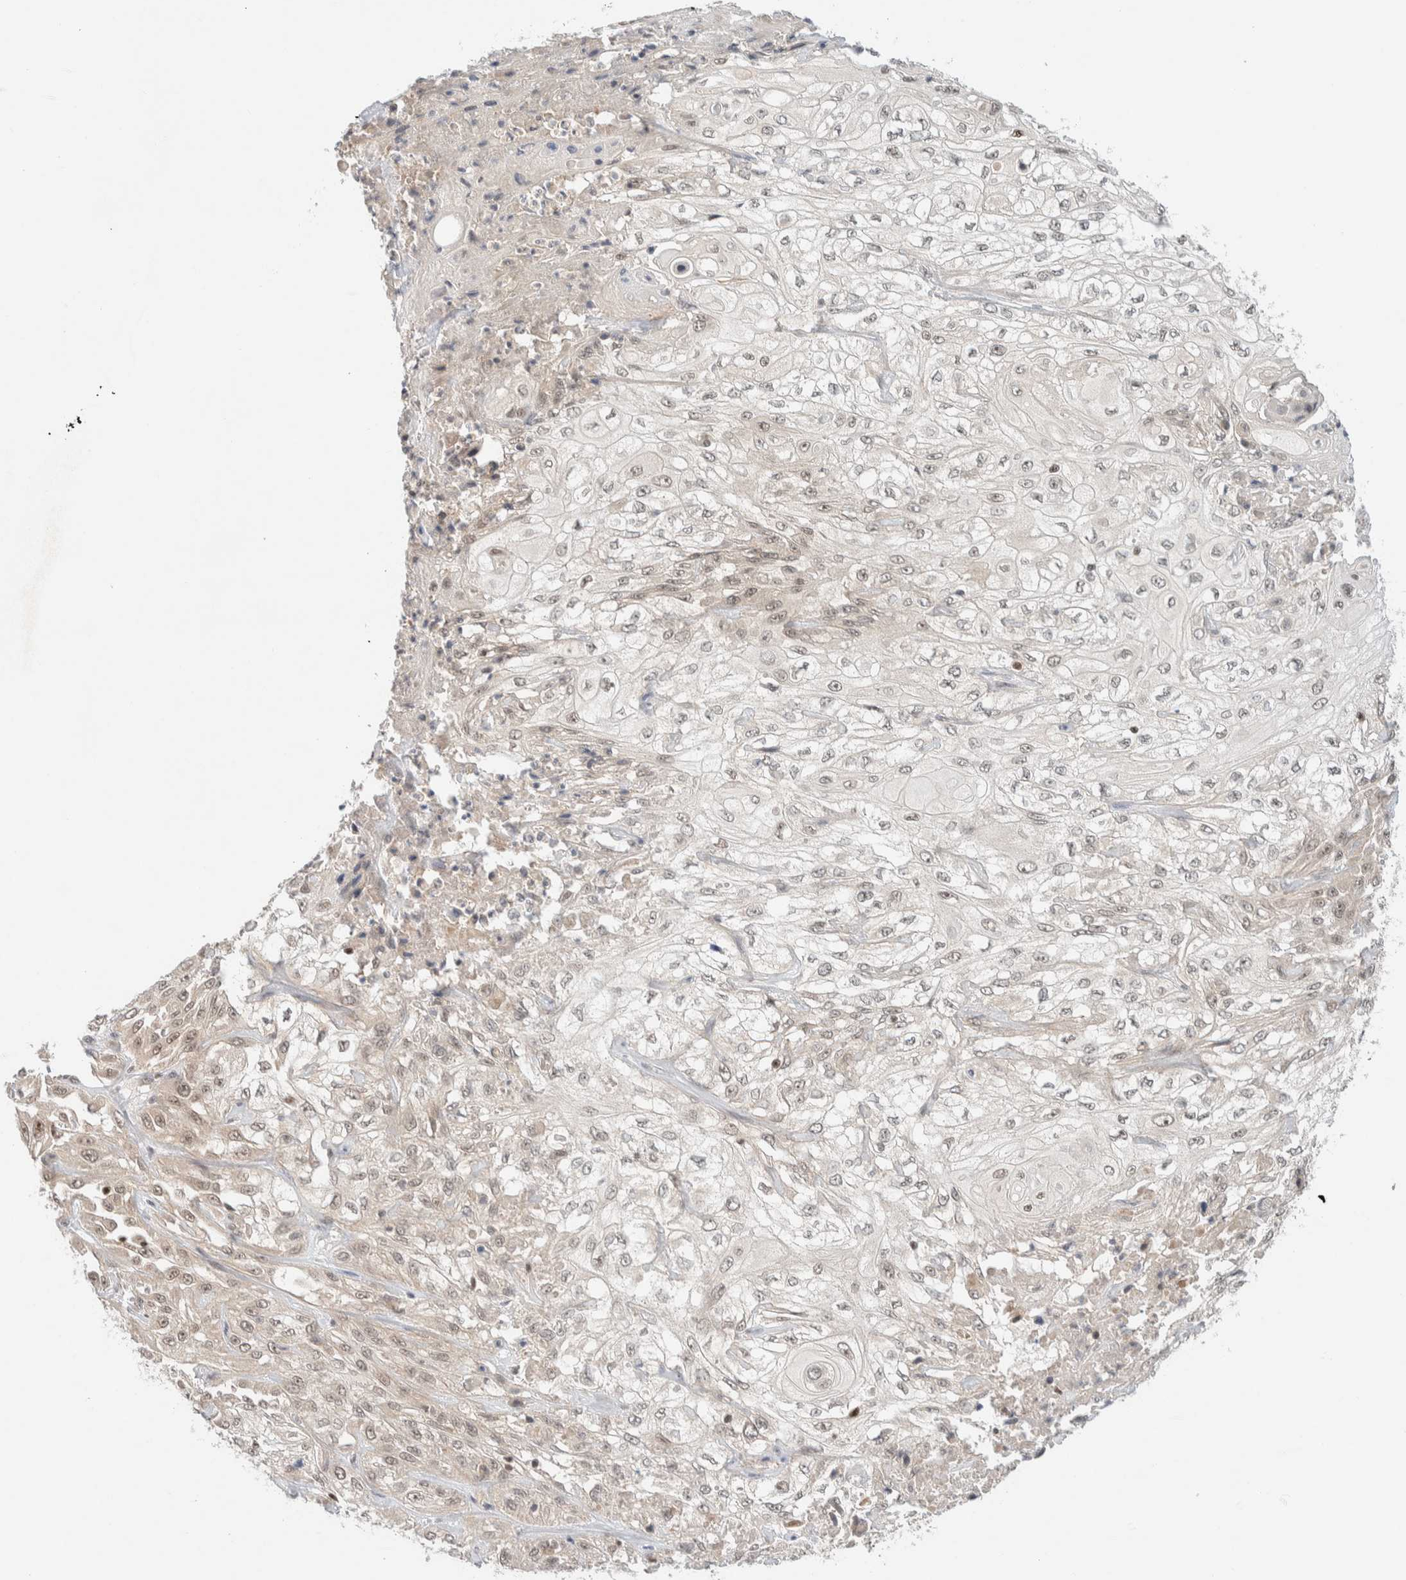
{"staining": {"intensity": "weak", "quantity": "25%-75%", "location": "nuclear"}, "tissue": "skin cancer", "cell_type": "Tumor cells", "image_type": "cancer", "snomed": [{"axis": "morphology", "description": "Squamous cell carcinoma, NOS"}, {"axis": "morphology", "description": "Squamous cell carcinoma, metastatic, NOS"}, {"axis": "topography", "description": "Skin"}, {"axis": "topography", "description": "Lymph node"}], "caption": "Immunohistochemistry (IHC) of human skin cancer exhibits low levels of weak nuclear staining in approximately 25%-75% of tumor cells.", "gene": "C8orf76", "patient": {"sex": "male", "age": 75}}